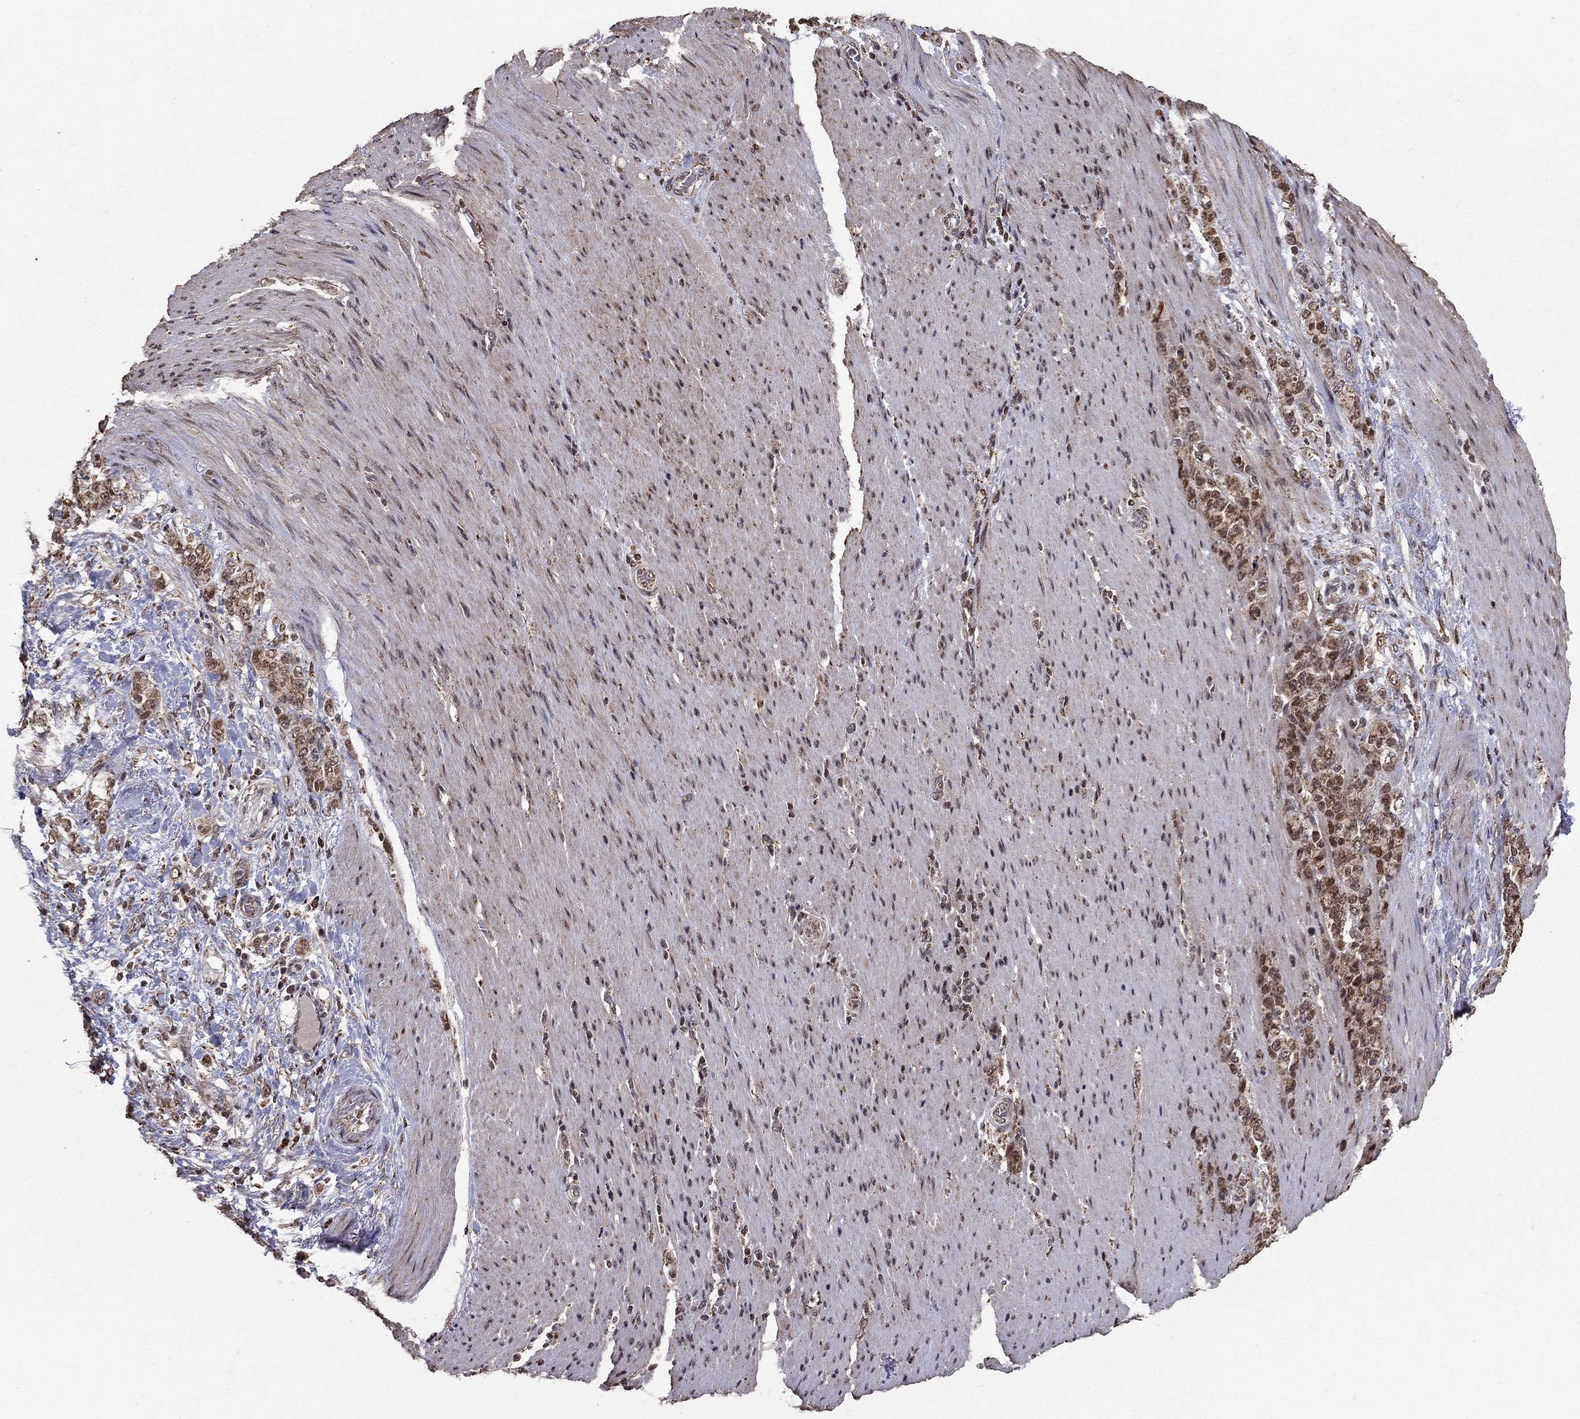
{"staining": {"intensity": "moderate", "quantity": "<25%", "location": "nuclear"}, "tissue": "stomach cancer", "cell_type": "Tumor cells", "image_type": "cancer", "snomed": [{"axis": "morphology", "description": "Normal tissue, NOS"}, {"axis": "morphology", "description": "Adenocarcinoma, NOS"}, {"axis": "topography", "description": "Stomach"}], "caption": "Immunohistochemistry of human stomach cancer displays low levels of moderate nuclear positivity in about <25% of tumor cells. (Stains: DAB in brown, nuclei in blue, Microscopy: brightfield microscopy at high magnification).", "gene": "ACOT13", "patient": {"sex": "female", "age": 79}}